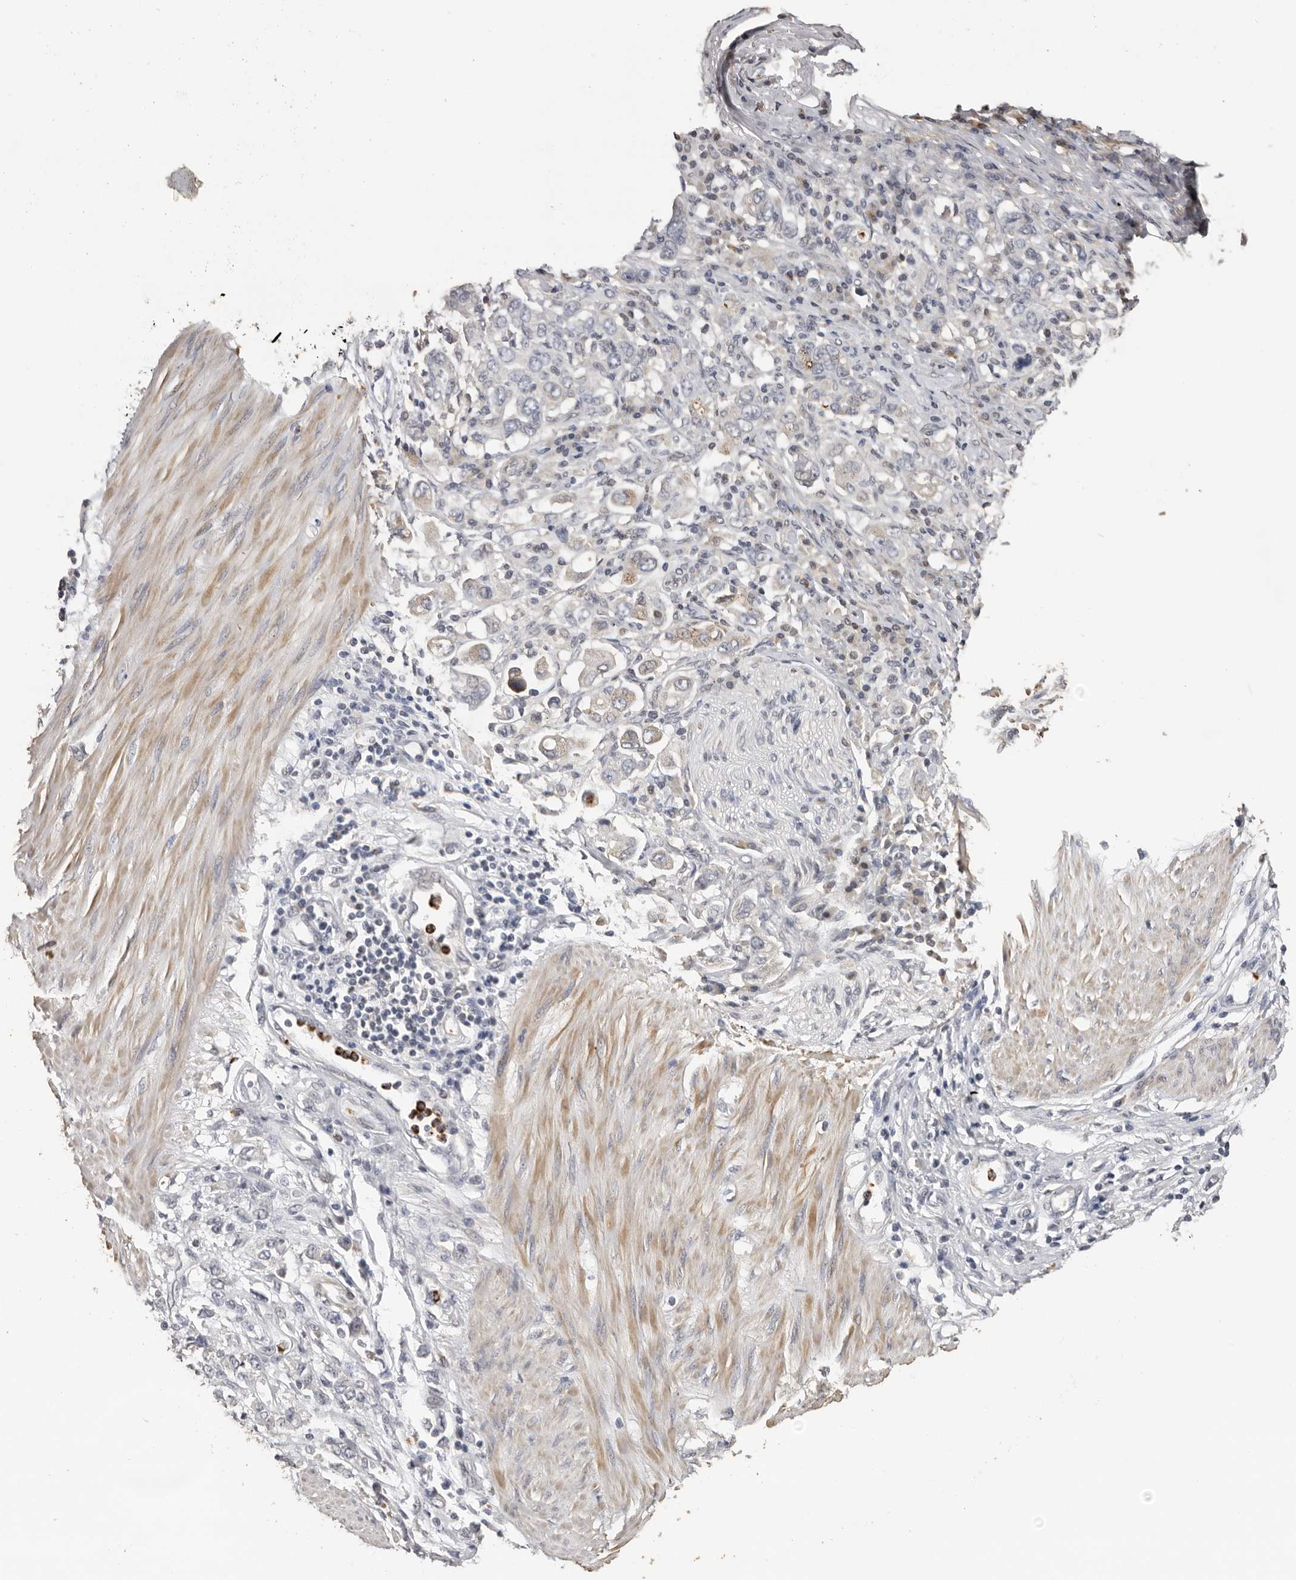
{"staining": {"intensity": "negative", "quantity": "none", "location": "none"}, "tissue": "stomach cancer", "cell_type": "Tumor cells", "image_type": "cancer", "snomed": [{"axis": "morphology", "description": "Adenocarcinoma, NOS"}, {"axis": "topography", "description": "Stomach"}], "caption": "Histopathology image shows no significant protein positivity in tumor cells of stomach cancer (adenocarcinoma).", "gene": "KIF2B", "patient": {"sex": "female", "age": 76}}